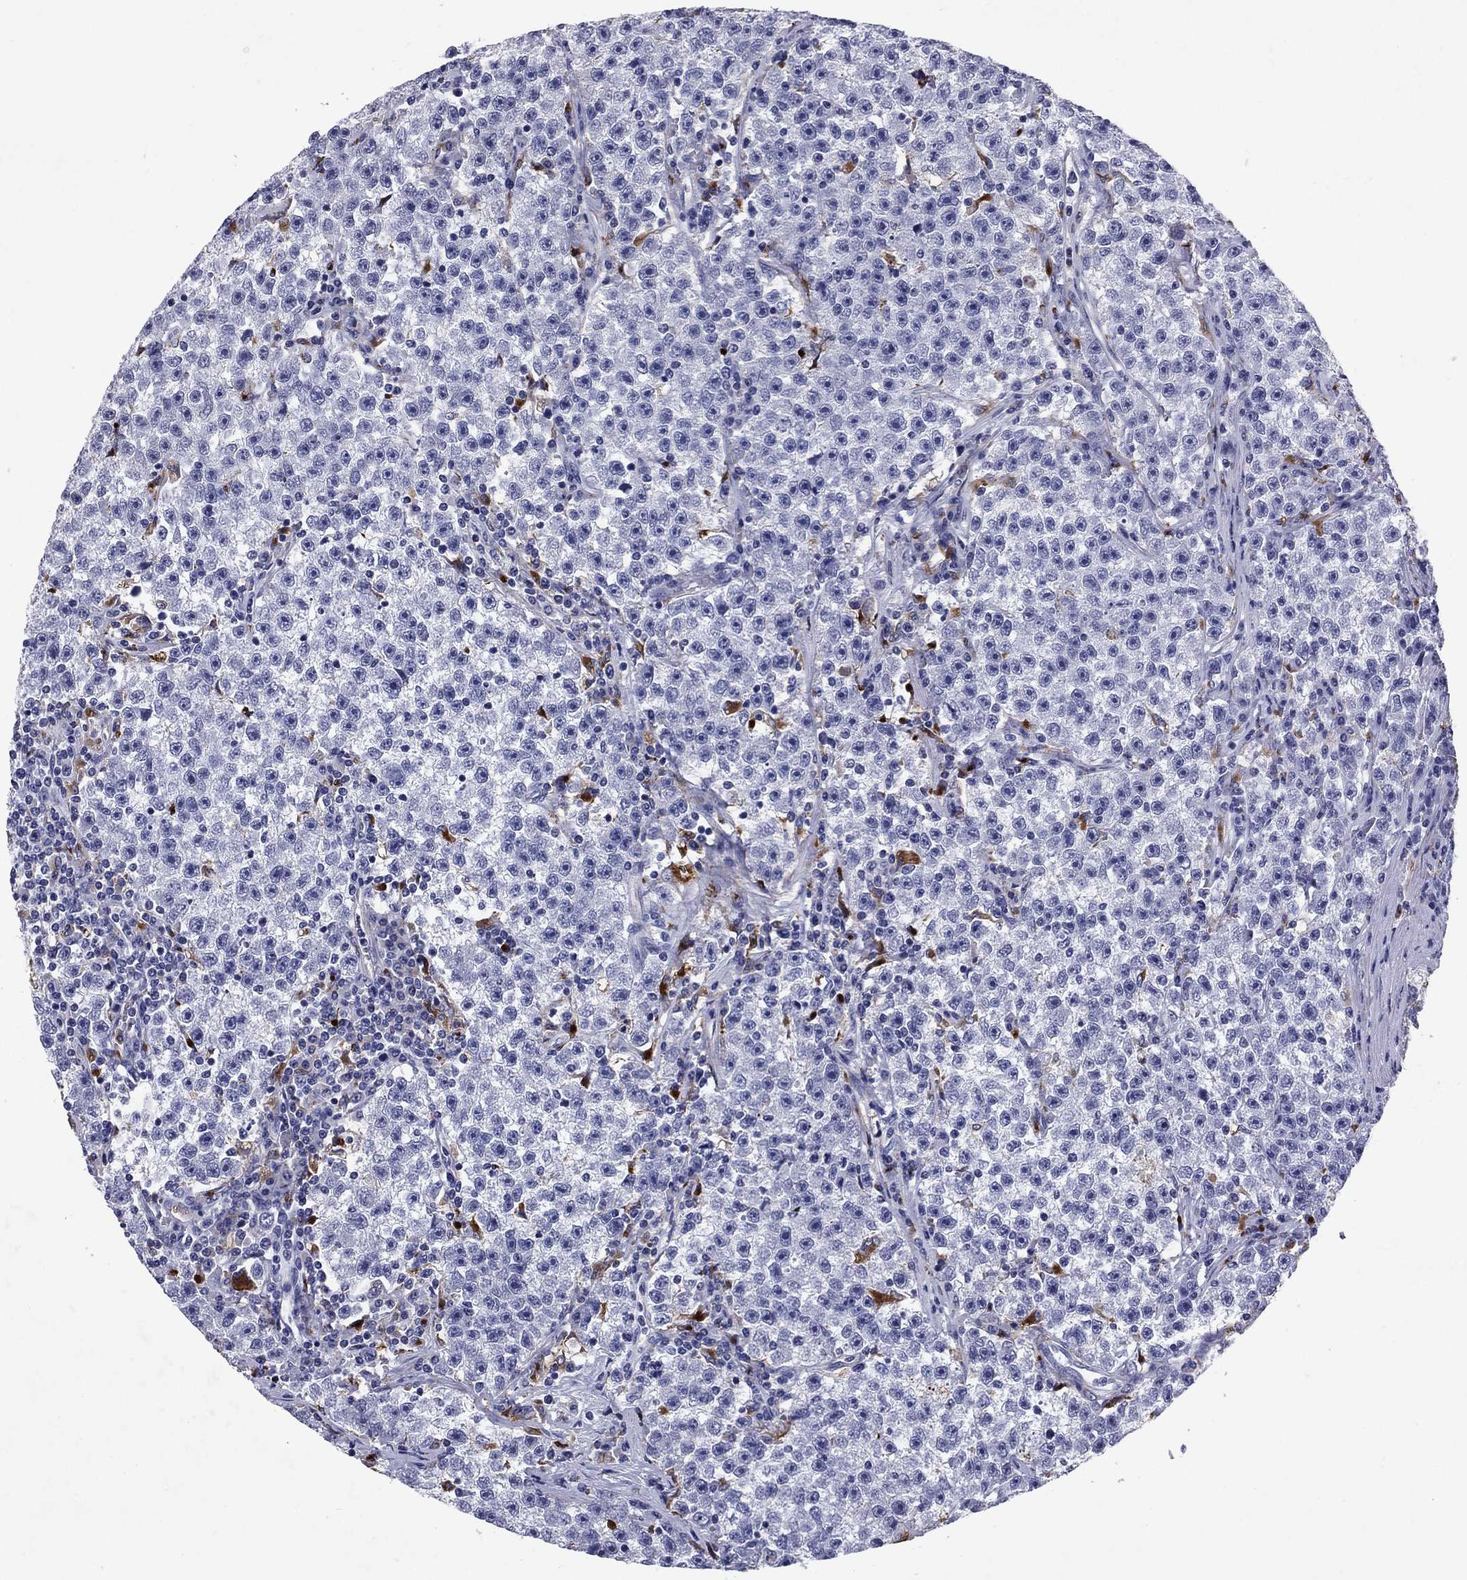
{"staining": {"intensity": "negative", "quantity": "none", "location": "none"}, "tissue": "testis cancer", "cell_type": "Tumor cells", "image_type": "cancer", "snomed": [{"axis": "morphology", "description": "Seminoma, NOS"}, {"axis": "topography", "description": "Testis"}], "caption": "Immunohistochemistry image of human seminoma (testis) stained for a protein (brown), which shows no expression in tumor cells. (DAB immunohistochemistry, high magnification).", "gene": "MADCAM1", "patient": {"sex": "male", "age": 22}}